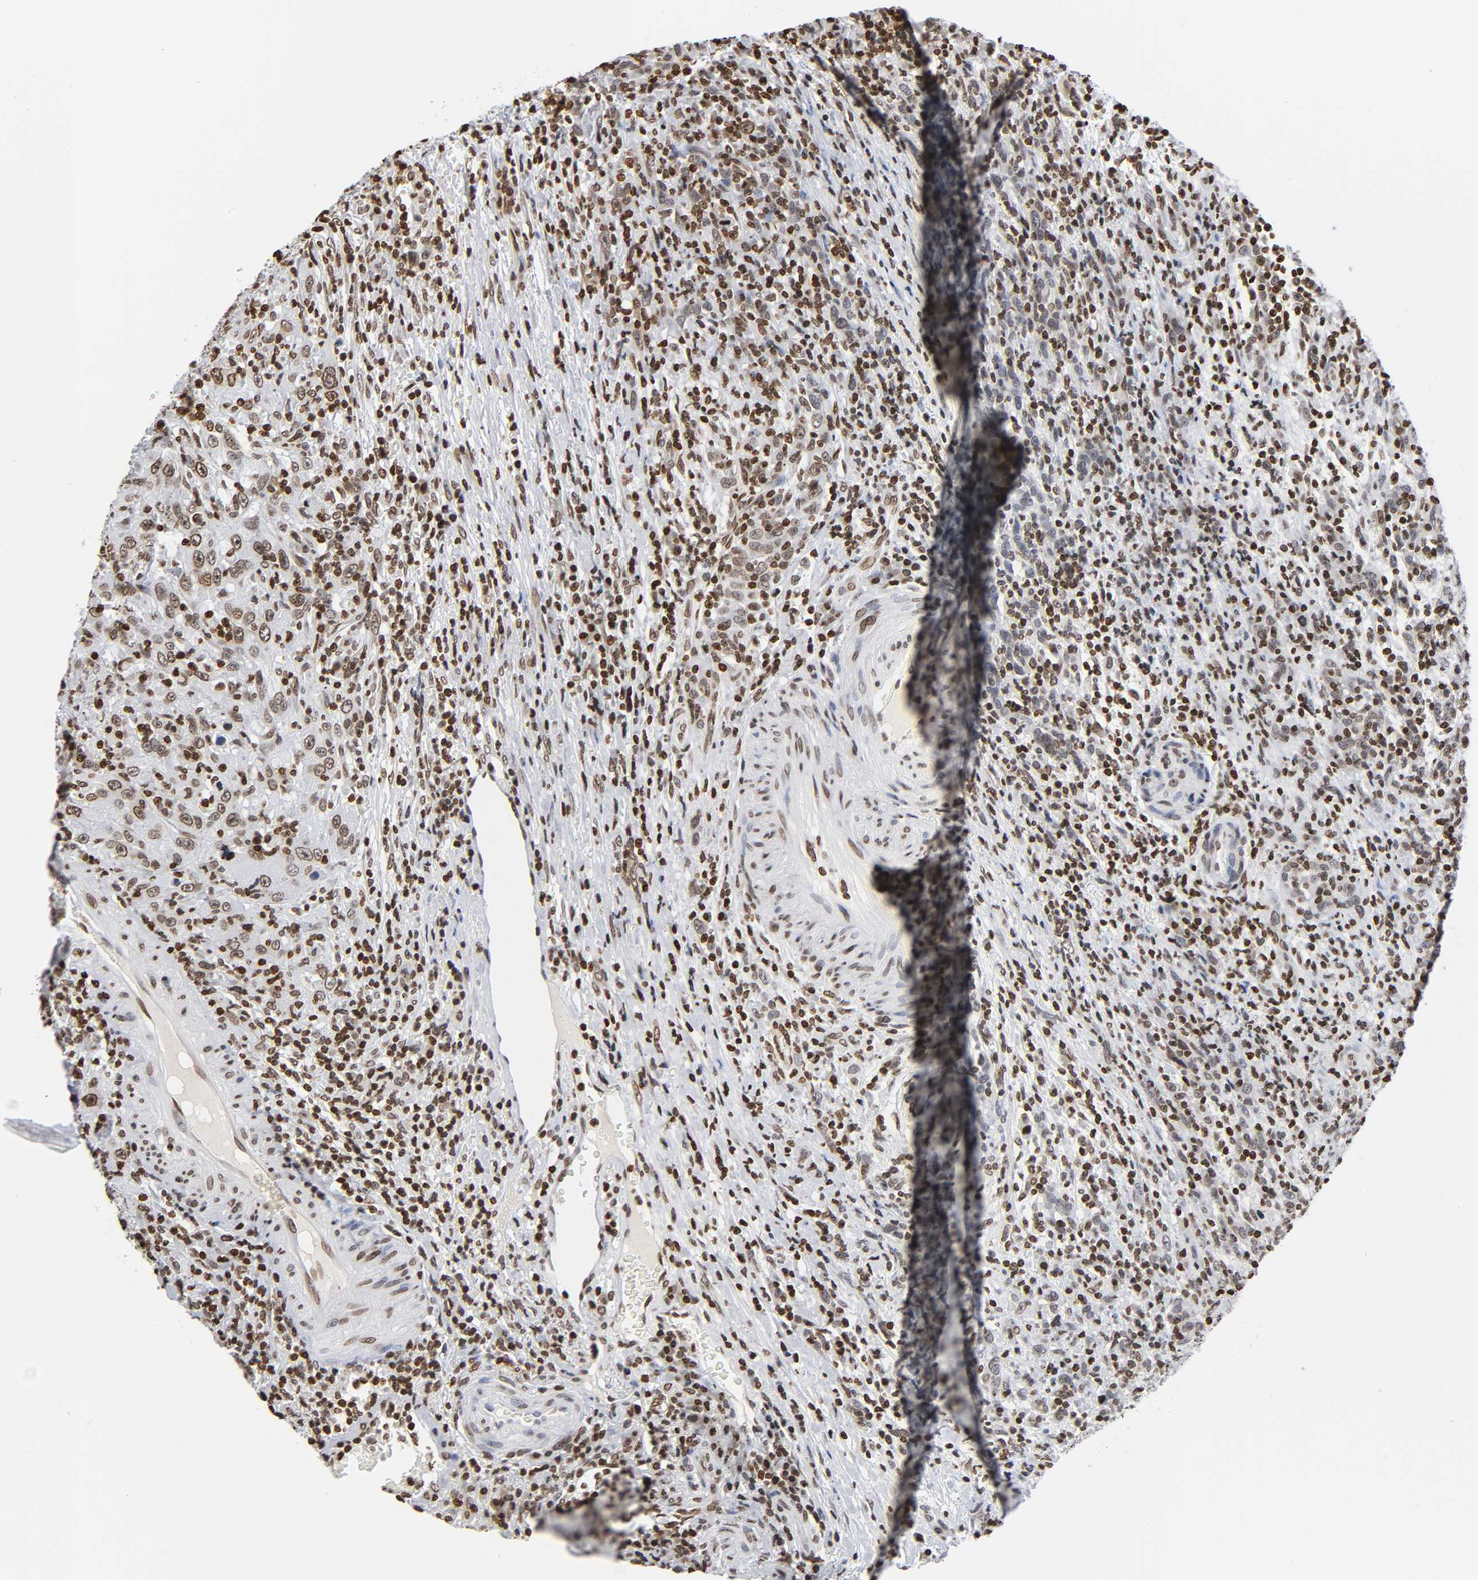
{"staining": {"intensity": "moderate", "quantity": ">75%", "location": "nuclear"}, "tissue": "urothelial cancer", "cell_type": "Tumor cells", "image_type": "cancer", "snomed": [{"axis": "morphology", "description": "Urothelial carcinoma, High grade"}, {"axis": "topography", "description": "Urinary bladder"}], "caption": "Protein expression analysis of human urothelial cancer reveals moderate nuclear positivity in approximately >75% of tumor cells. (Brightfield microscopy of DAB IHC at high magnification).", "gene": "HOXA6", "patient": {"sex": "male", "age": 61}}